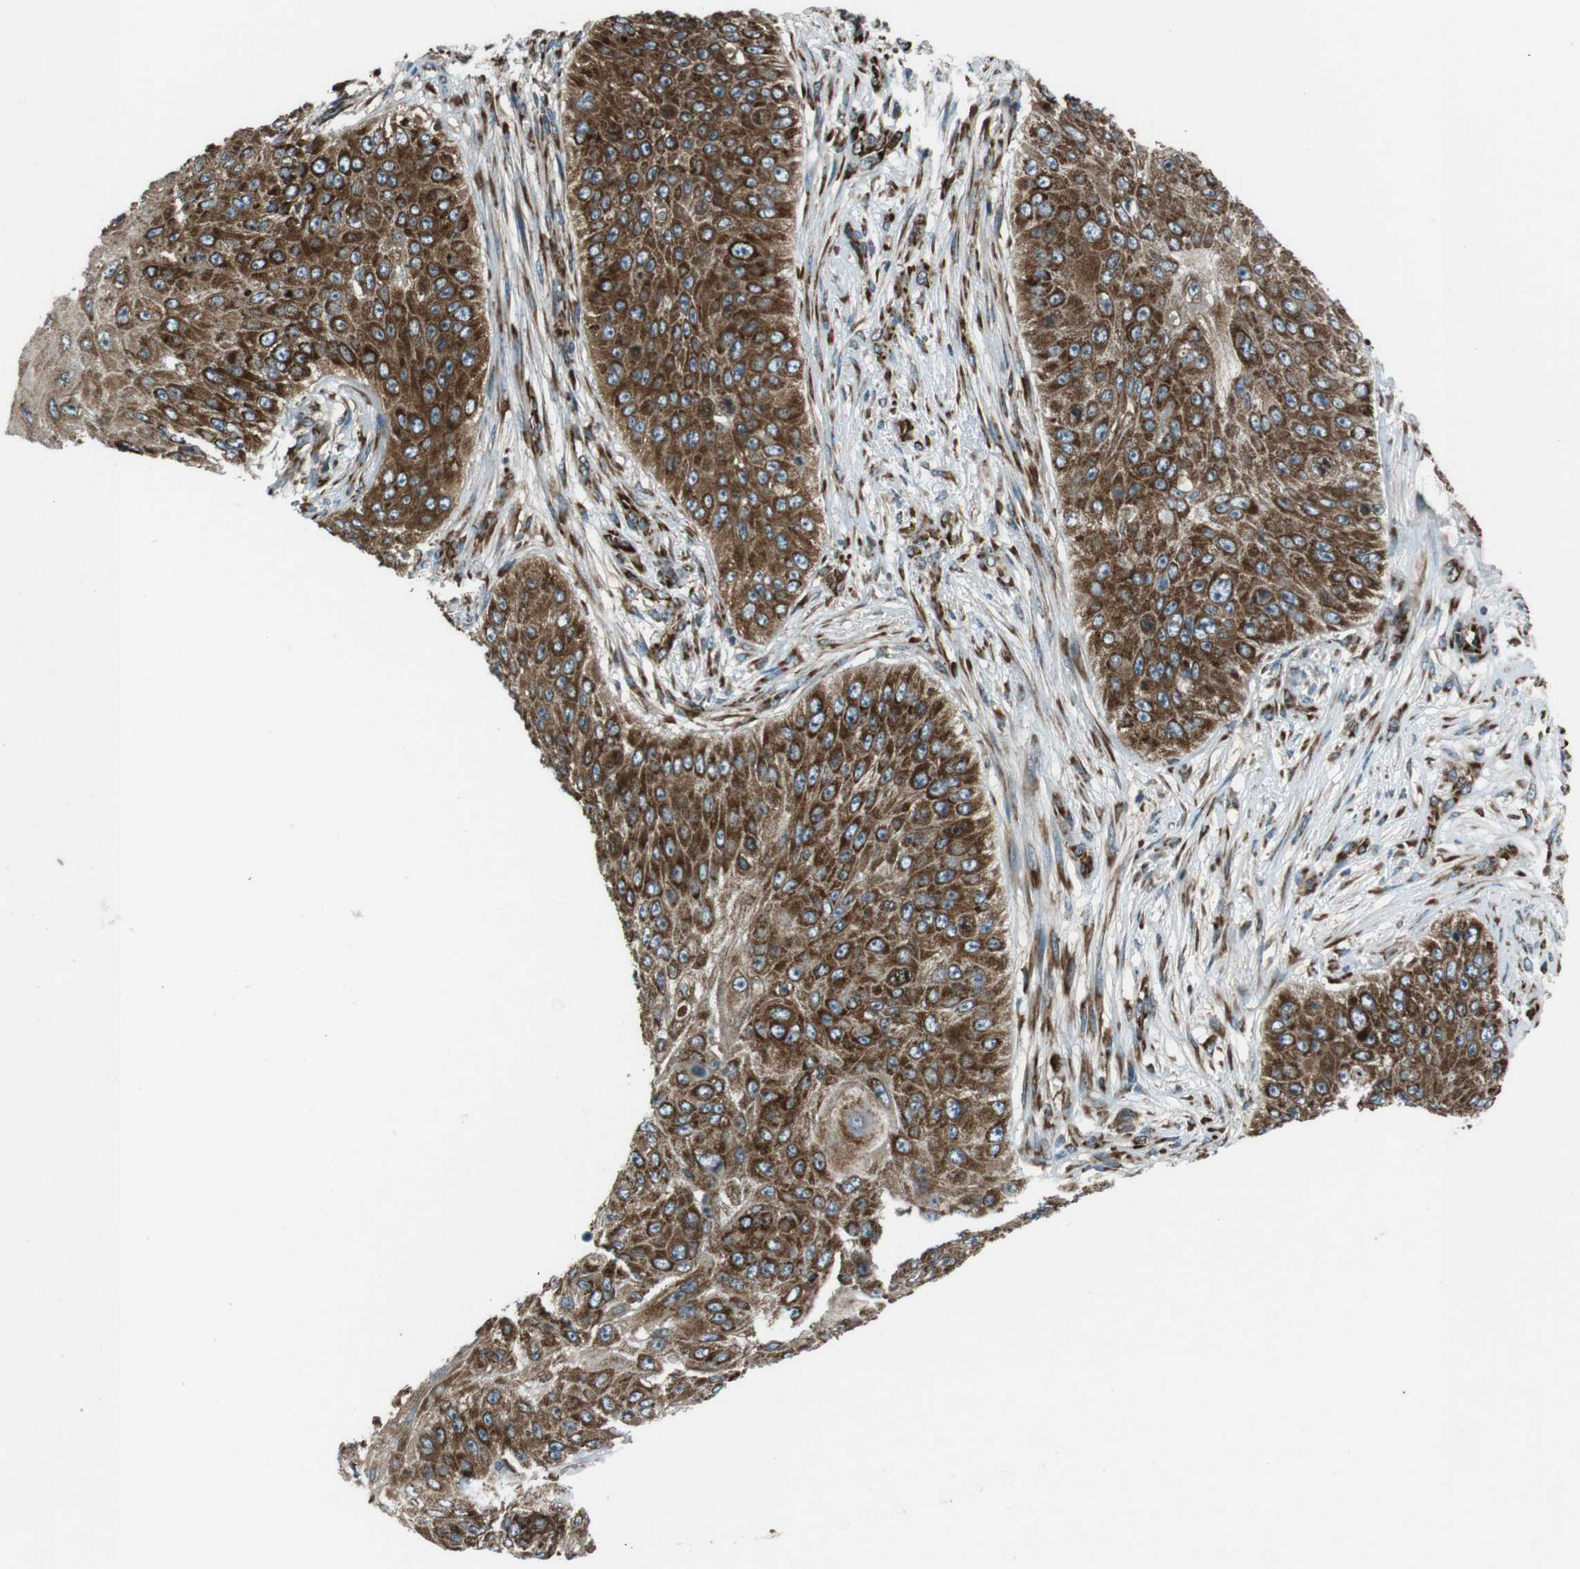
{"staining": {"intensity": "strong", "quantity": ">75%", "location": "cytoplasmic/membranous"}, "tissue": "skin cancer", "cell_type": "Tumor cells", "image_type": "cancer", "snomed": [{"axis": "morphology", "description": "Squamous cell carcinoma, NOS"}, {"axis": "topography", "description": "Skin"}], "caption": "IHC image of neoplastic tissue: skin squamous cell carcinoma stained using IHC exhibits high levels of strong protein expression localized specifically in the cytoplasmic/membranous of tumor cells, appearing as a cytoplasmic/membranous brown color.", "gene": "KTN1", "patient": {"sex": "female", "age": 80}}